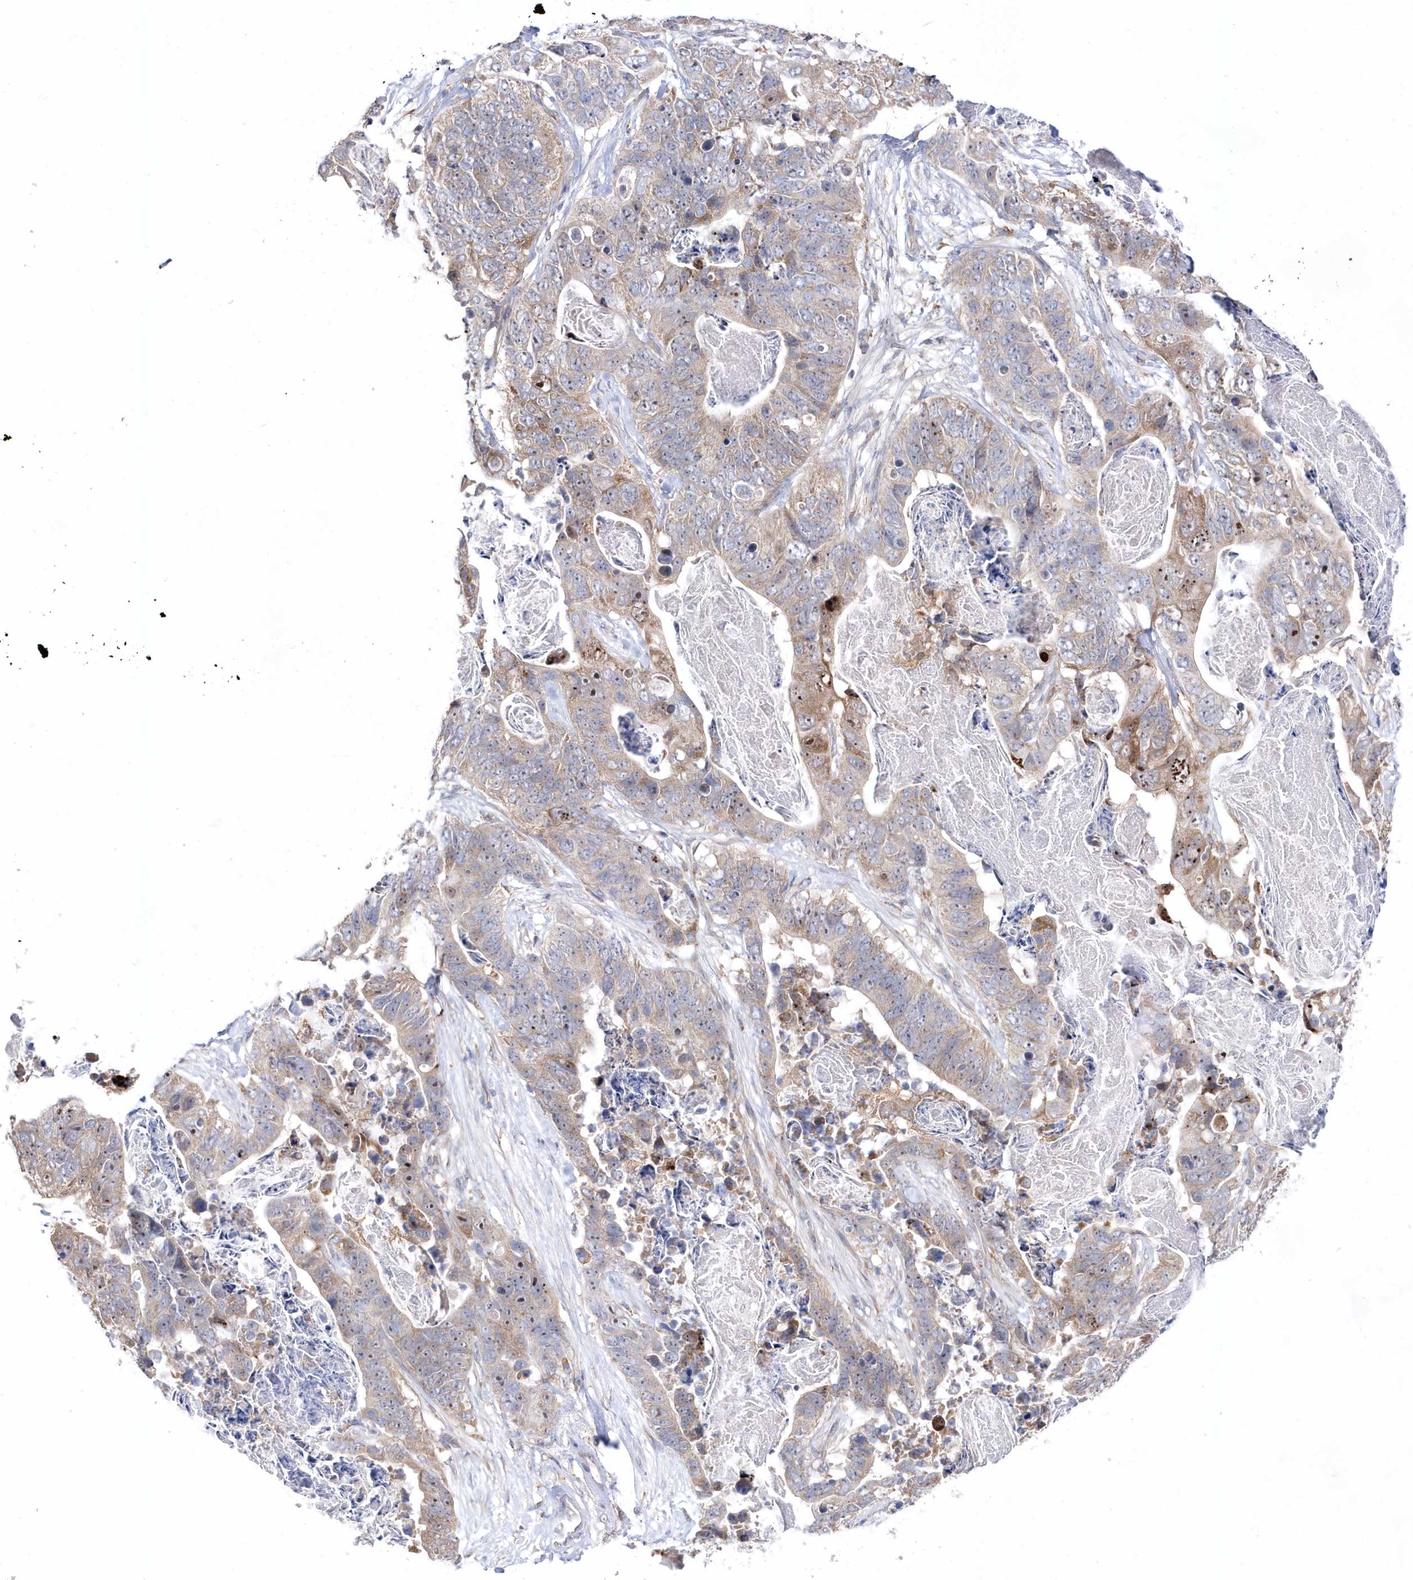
{"staining": {"intensity": "moderate", "quantity": ">75%", "location": "cytoplasmic/membranous,nuclear"}, "tissue": "stomach cancer", "cell_type": "Tumor cells", "image_type": "cancer", "snomed": [{"axis": "morphology", "description": "Adenocarcinoma, NOS"}, {"axis": "topography", "description": "Stomach"}], "caption": "DAB immunohistochemical staining of human stomach cancer (adenocarcinoma) displays moderate cytoplasmic/membranous and nuclear protein positivity in about >75% of tumor cells. (Stains: DAB (3,3'-diaminobenzidine) in brown, nuclei in blue, Microscopy: brightfield microscopy at high magnification).", "gene": "BDH2", "patient": {"sex": "female", "age": 89}}